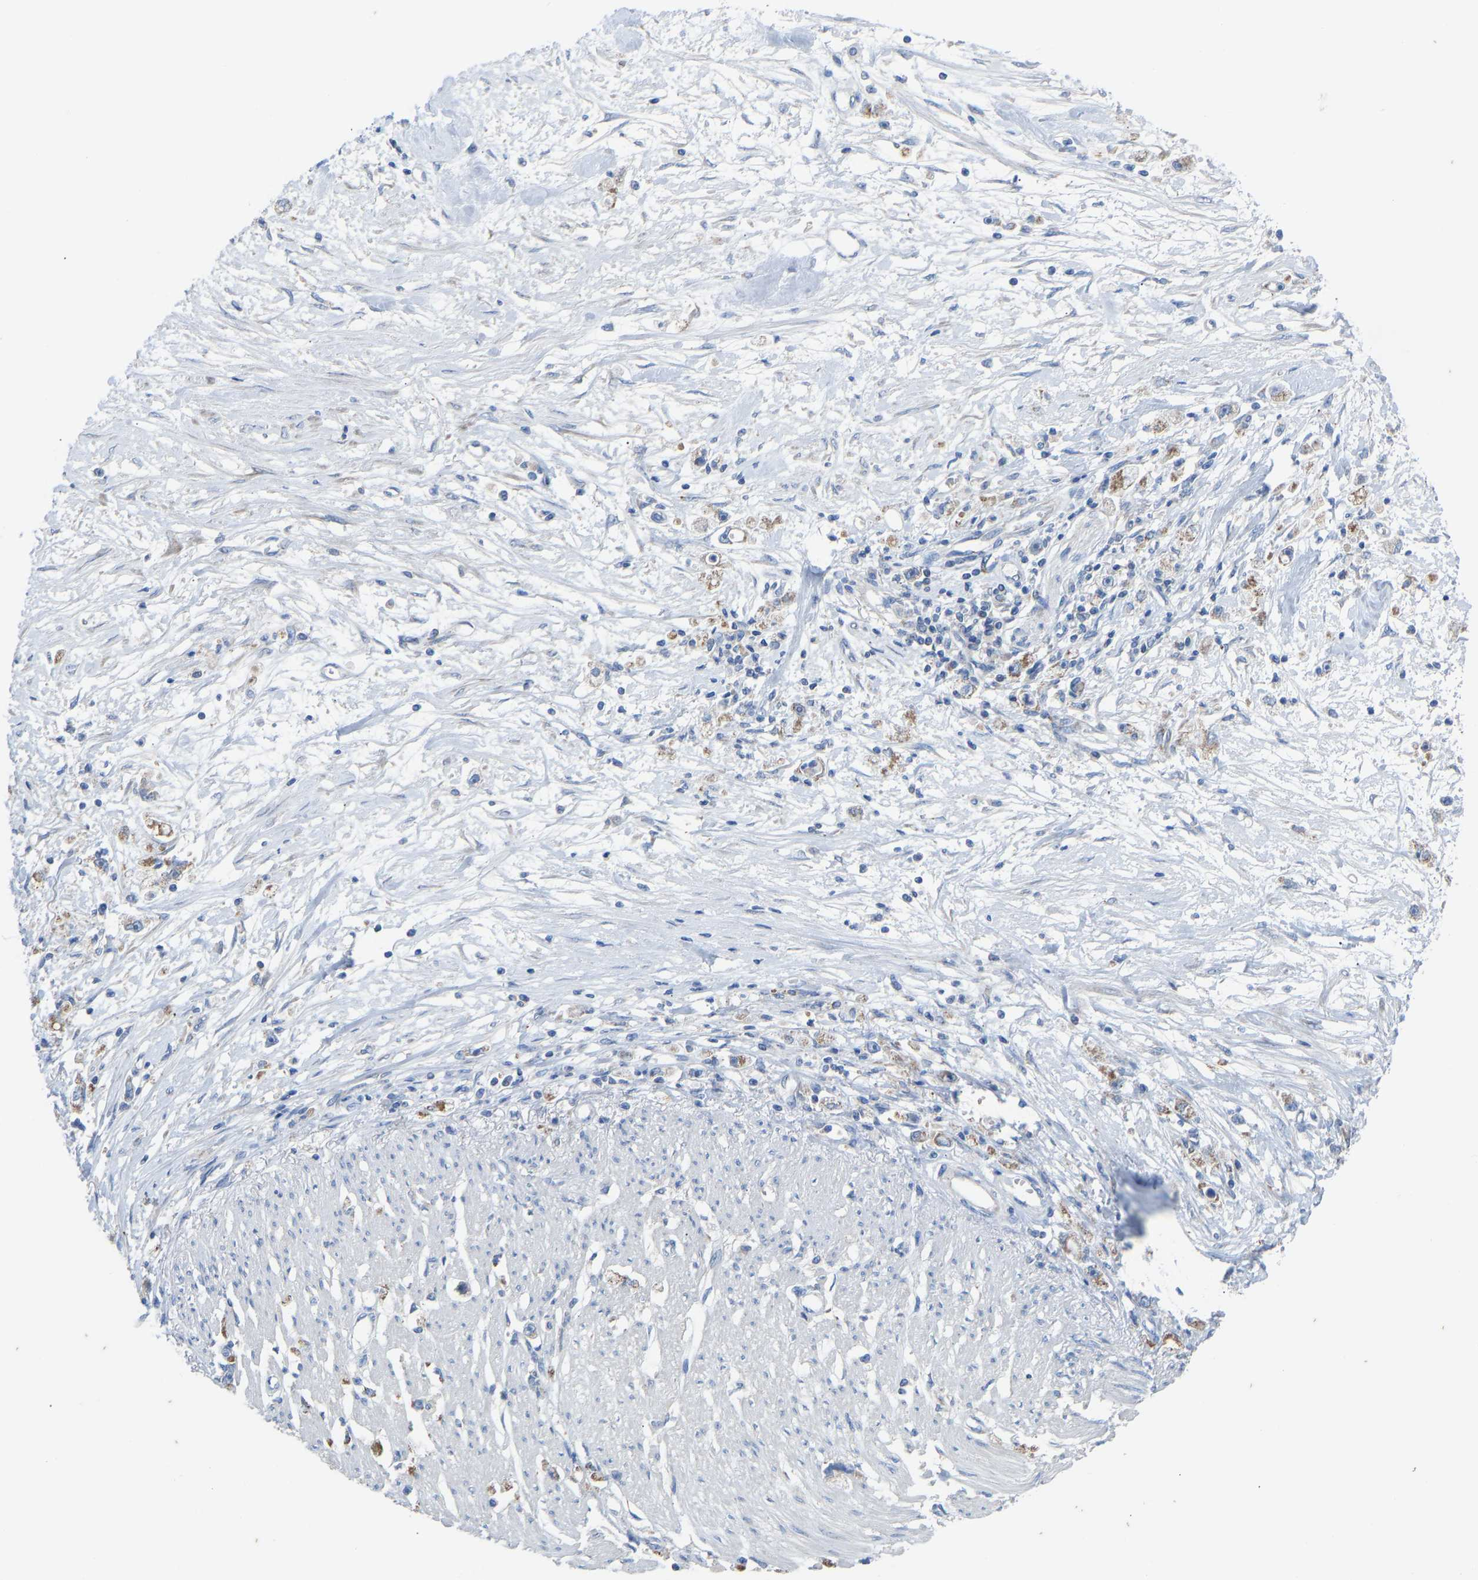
{"staining": {"intensity": "moderate", "quantity": "<25%", "location": "cytoplasmic/membranous"}, "tissue": "stomach cancer", "cell_type": "Tumor cells", "image_type": "cancer", "snomed": [{"axis": "morphology", "description": "Adenocarcinoma, NOS"}, {"axis": "topography", "description": "Stomach"}], "caption": "Approximately <25% of tumor cells in adenocarcinoma (stomach) exhibit moderate cytoplasmic/membranous protein expression as visualized by brown immunohistochemical staining.", "gene": "OLIG2", "patient": {"sex": "female", "age": 59}}